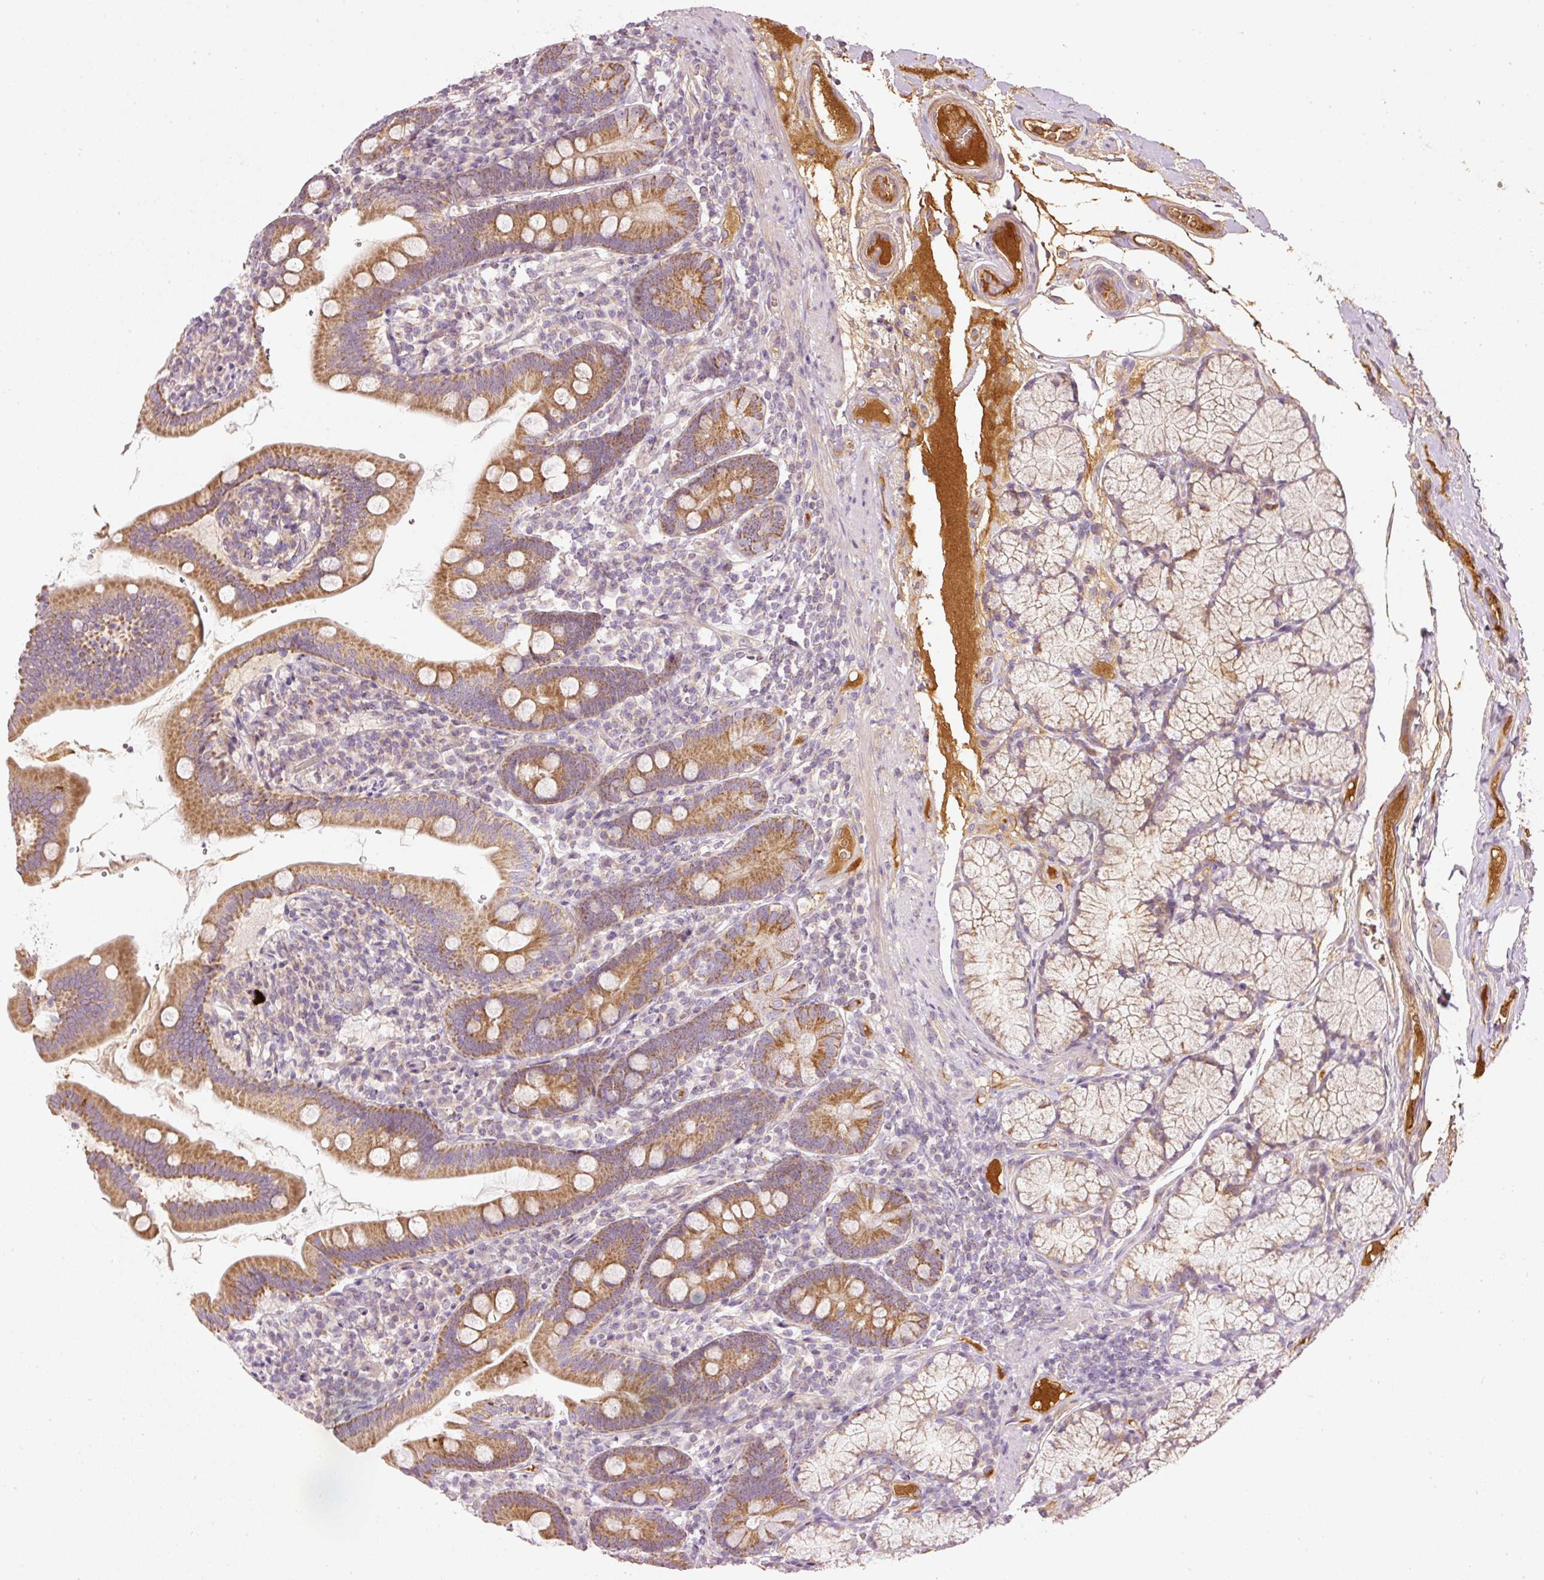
{"staining": {"intensity": "strong", "quantity": "25%-75%", "location": "cytoplasmic/membranous"}, "tissue": "duodenum", "cell_type": "Glandular cells", "image_type": "normal", "snomed": [{"axis": "morphology", "description": "Normal tissue, NOS"}, {"axis": "topography", "description": "Duodenum"}], "caption": "A brown stain shows strong cytoplasmic/membranous staining of a protein in glandular cells of normal duodenum.", "gene": "SERPING1", "patient": {"sex": "female", "age": 67}}